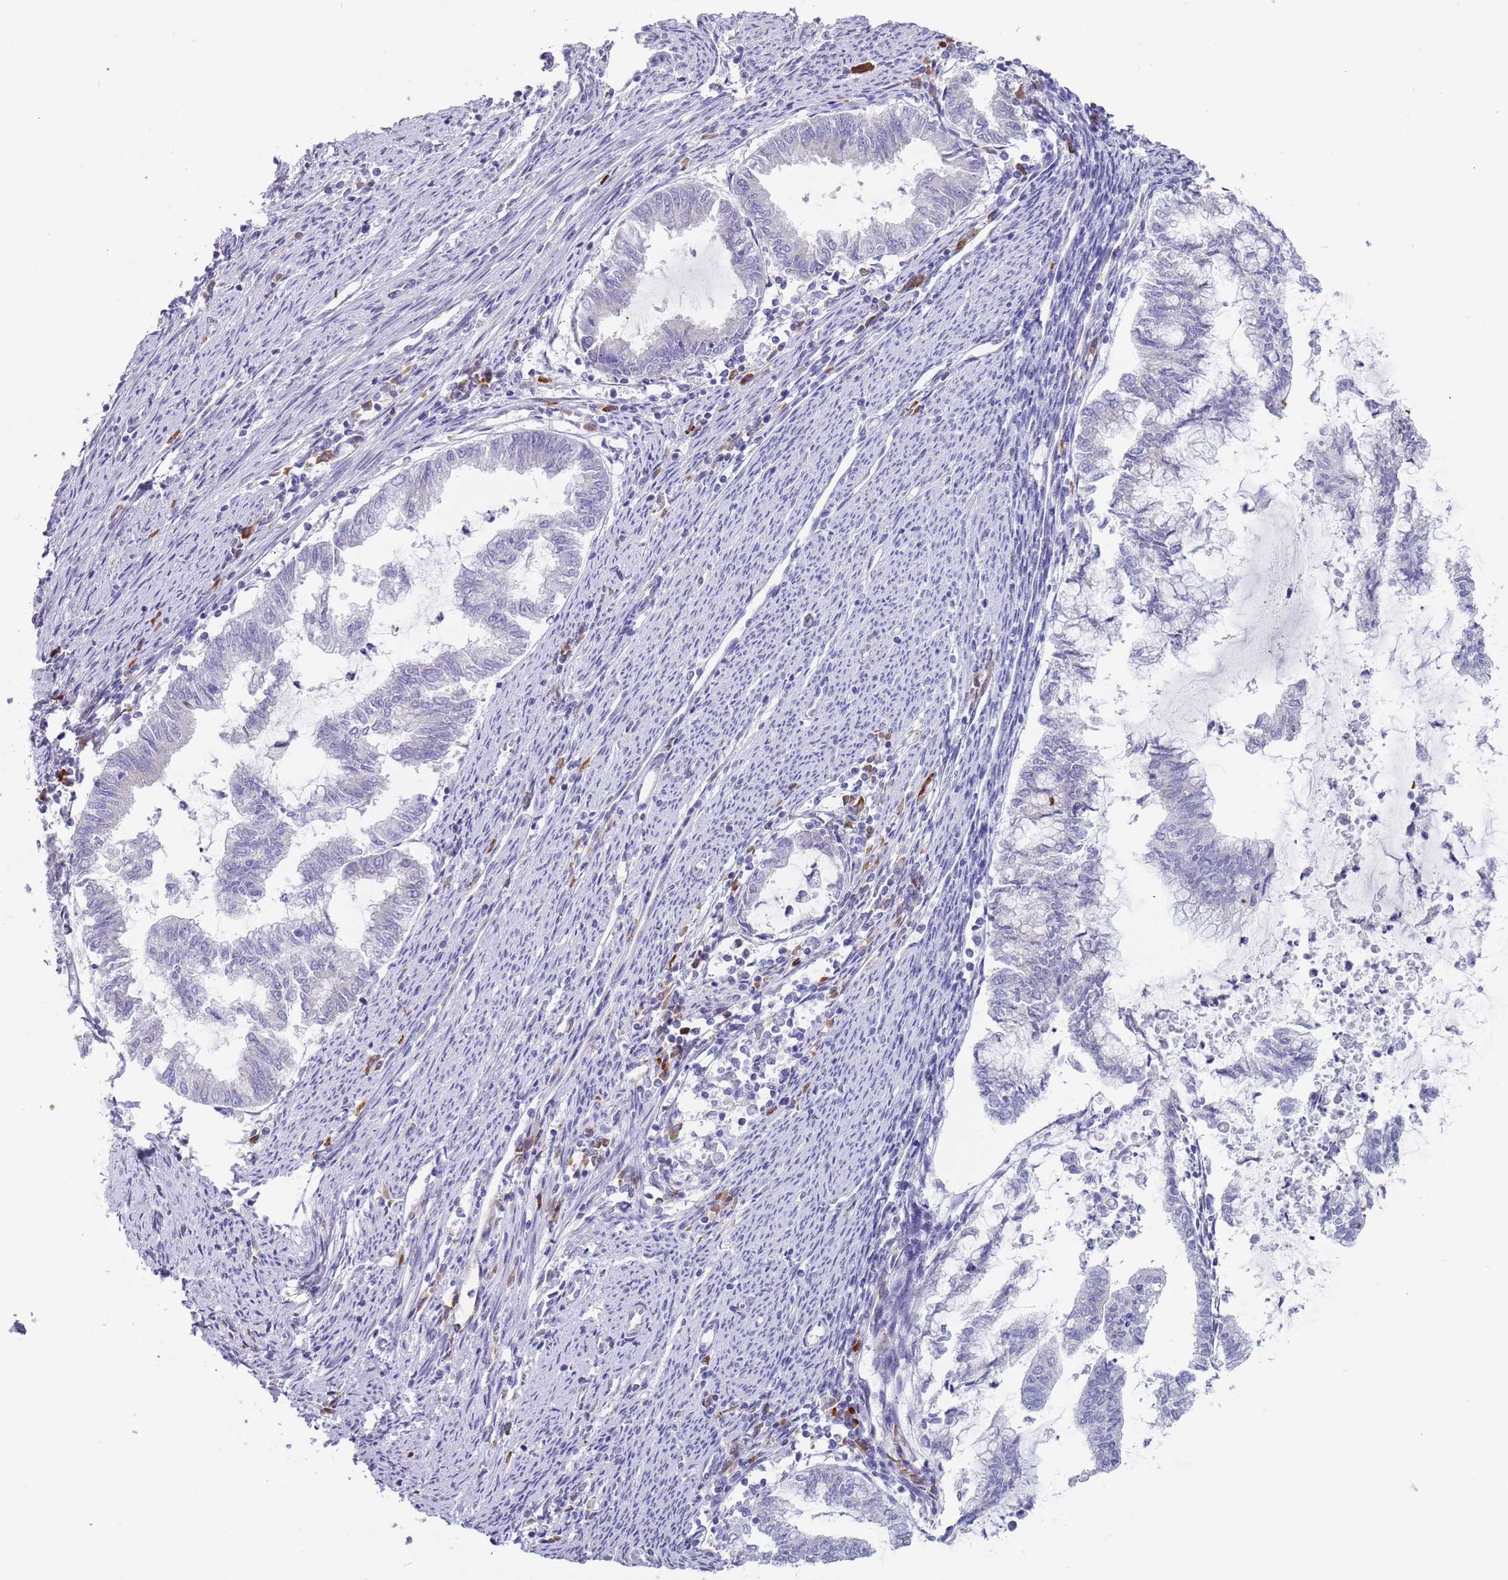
{"staining": {"intensity": "negative", "quantity": "none", "location": "none"}, "tissue": "endometrial cancer", "cell_type": "Tumor cells", "image_type": "cancer", "snomed": [{"axis": "morphology", "description": "Adenocarcinoma, NOS"}, {"axis": "topography", "description": "Endometrium"}], "caption": "An immunohistochemistry micrograph of endometrial cancer (adenocarcinoma) is shown. There is no staining in tumor cells of endometrial cancer (adenocarcinoma).", "gene": "TNRC6C", "patient": {"sex": "female", "age": 79}}